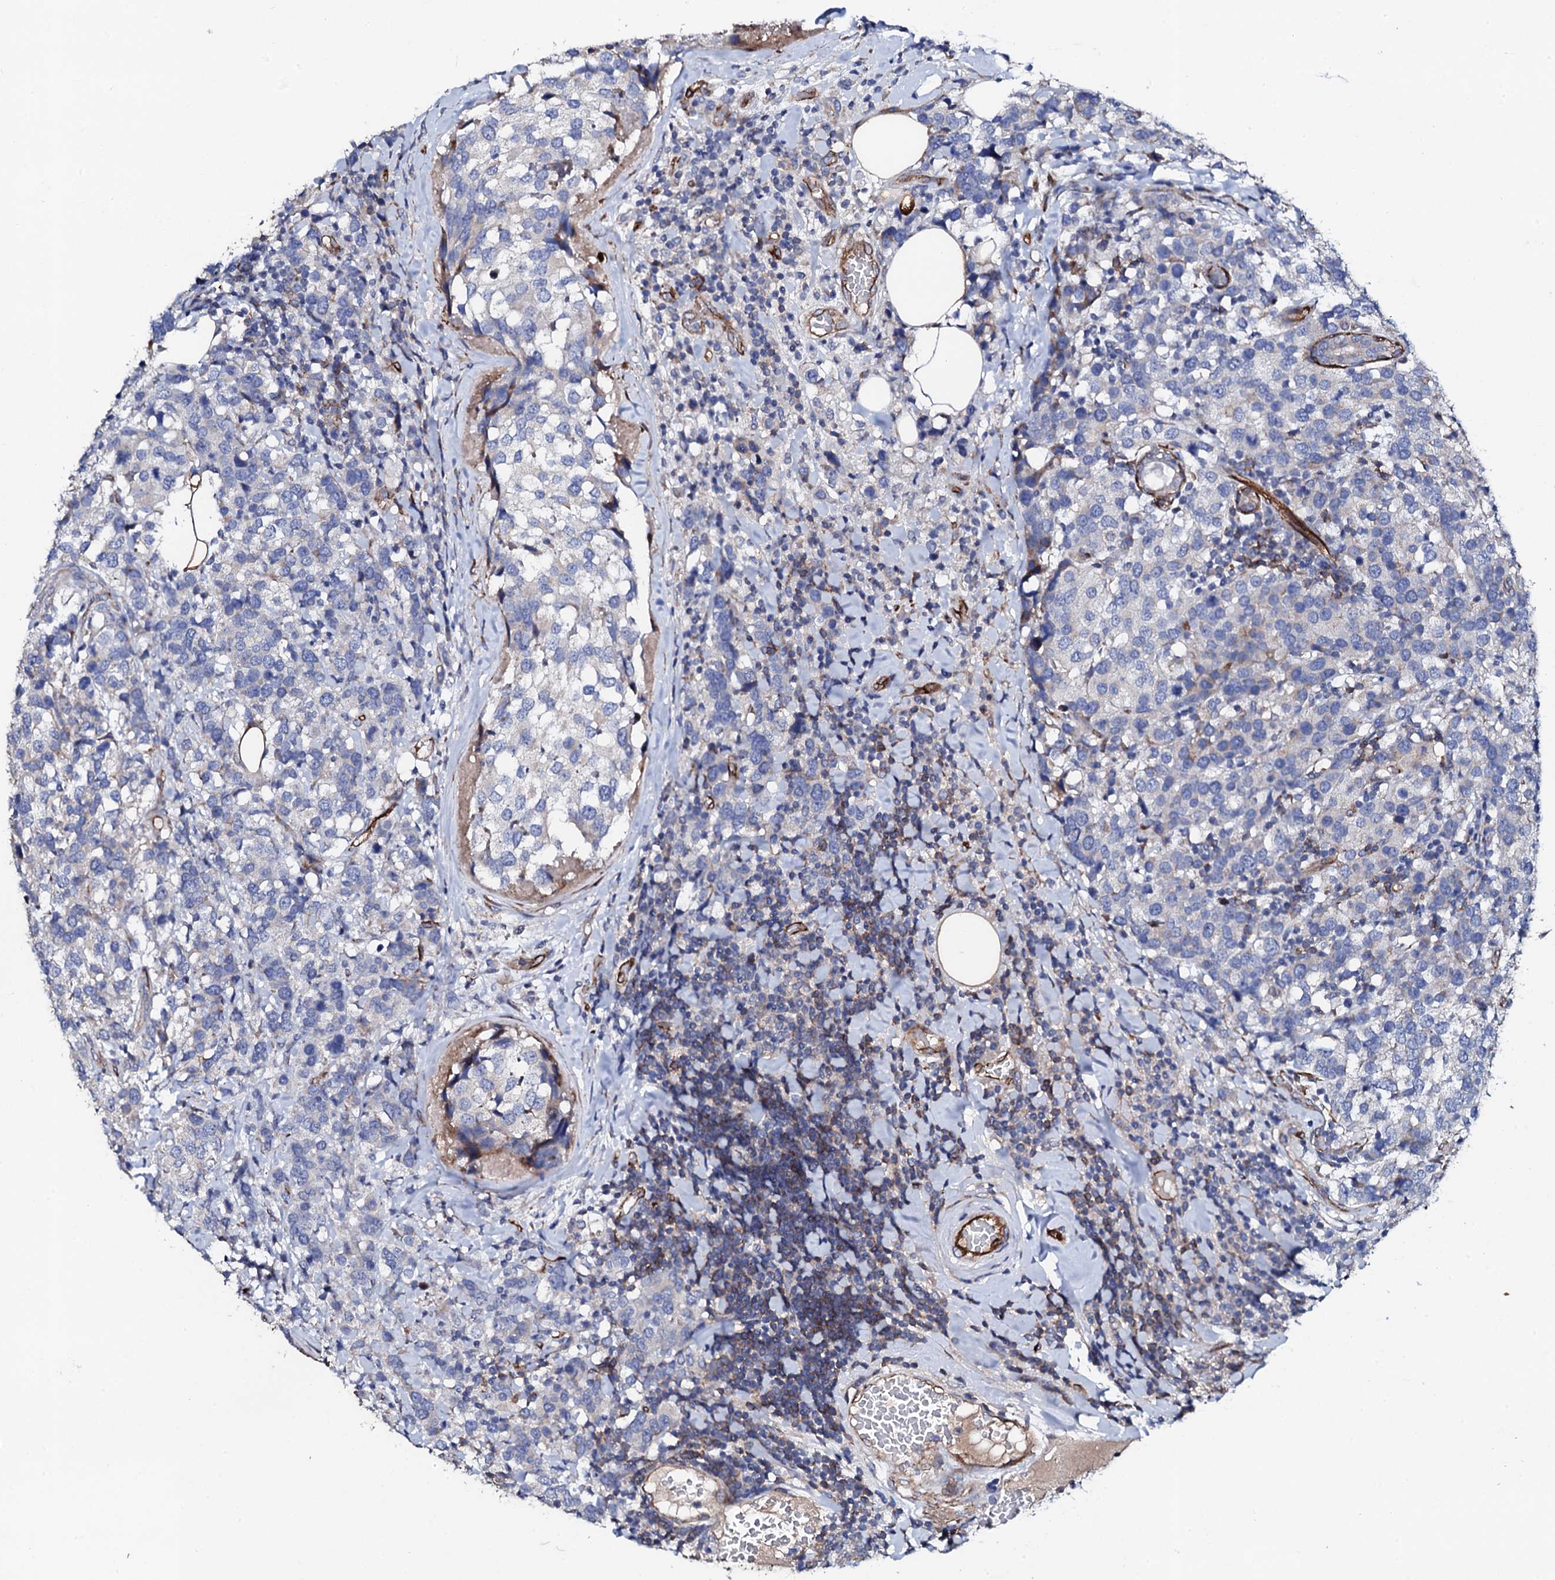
{"staining": {"intensity": "negative", "quantity": "none", "location": "none"}, "tissue": "breast cancer", "cell_type": "Tumor cells", "image_type": "cancer", "snomed": [{"axis": "morphology", "description": "Lobular carcinoma"}, {"axis": "topography", "description": "Breast"}], "caption": "Human breast cancer (lobular carcinoma) stained for a protein using immunohistochemistry exhibits no positivity in tumor cells.", "gene": "DBX1", "patient": {"sex": "female", "age": 59}}